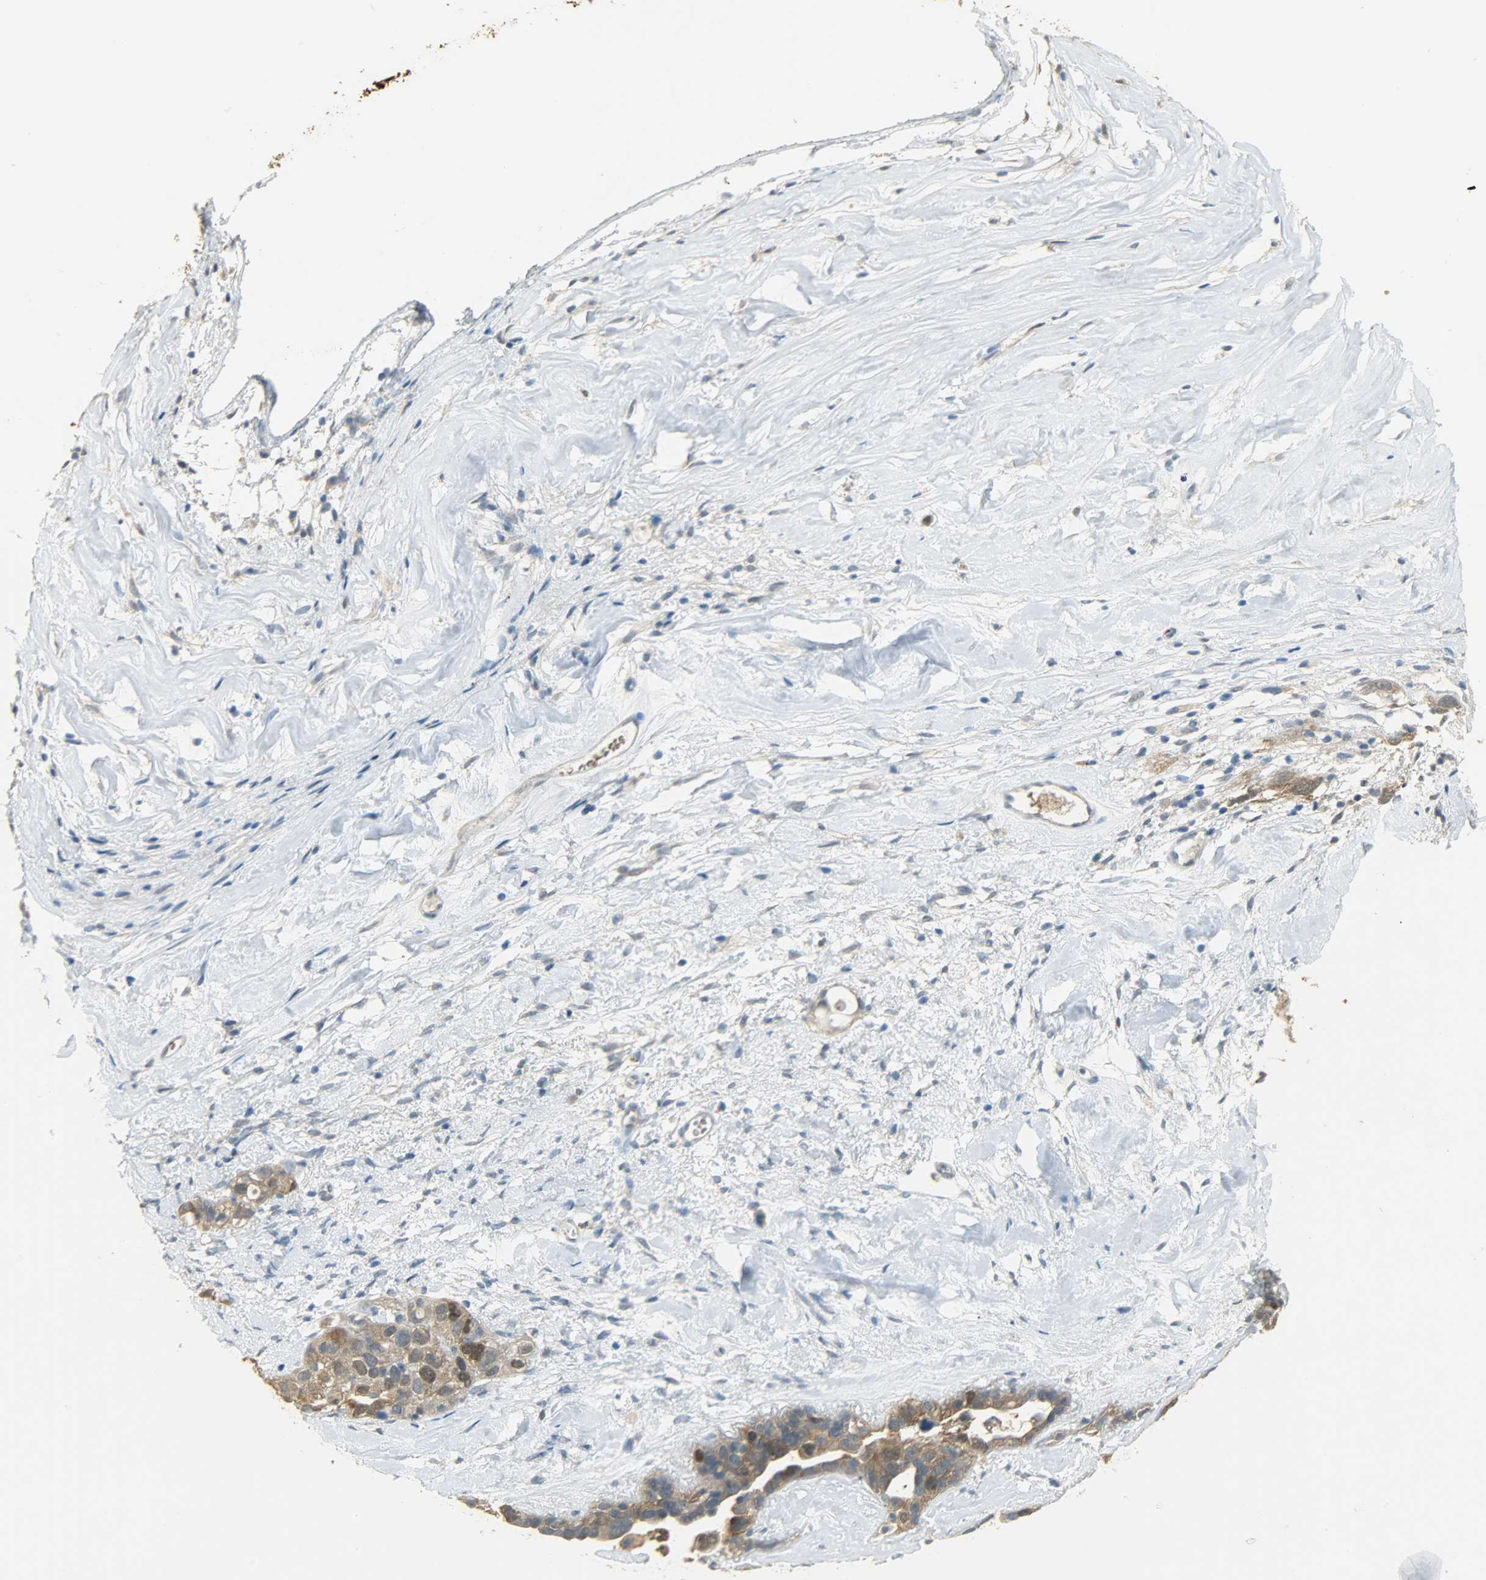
{"staining": {"intensity": "moderate", "quantity": ">75%", "location": "cytoplasmic/membranous"}, "tissue": "ovarian cancer", "cell_type": "Tumor cells", "image_type": "cancer", "snomed": [{"axis": "morphology", "description": "Cystadenocarcinoma, serous, NOS"}, {"axis": "topography", "description": "Ovary"}], "caption": "Moderate cytoplasmic/membranous positivity is seen in approximately >75% of tumor cells in ovarian cancer (serous cystadenocarcinoma). (DAB = brown stain, brightfield microscopy at high magnification).", "gene": "PRMT5", "patient": {"sex": "female", "age": 66}}